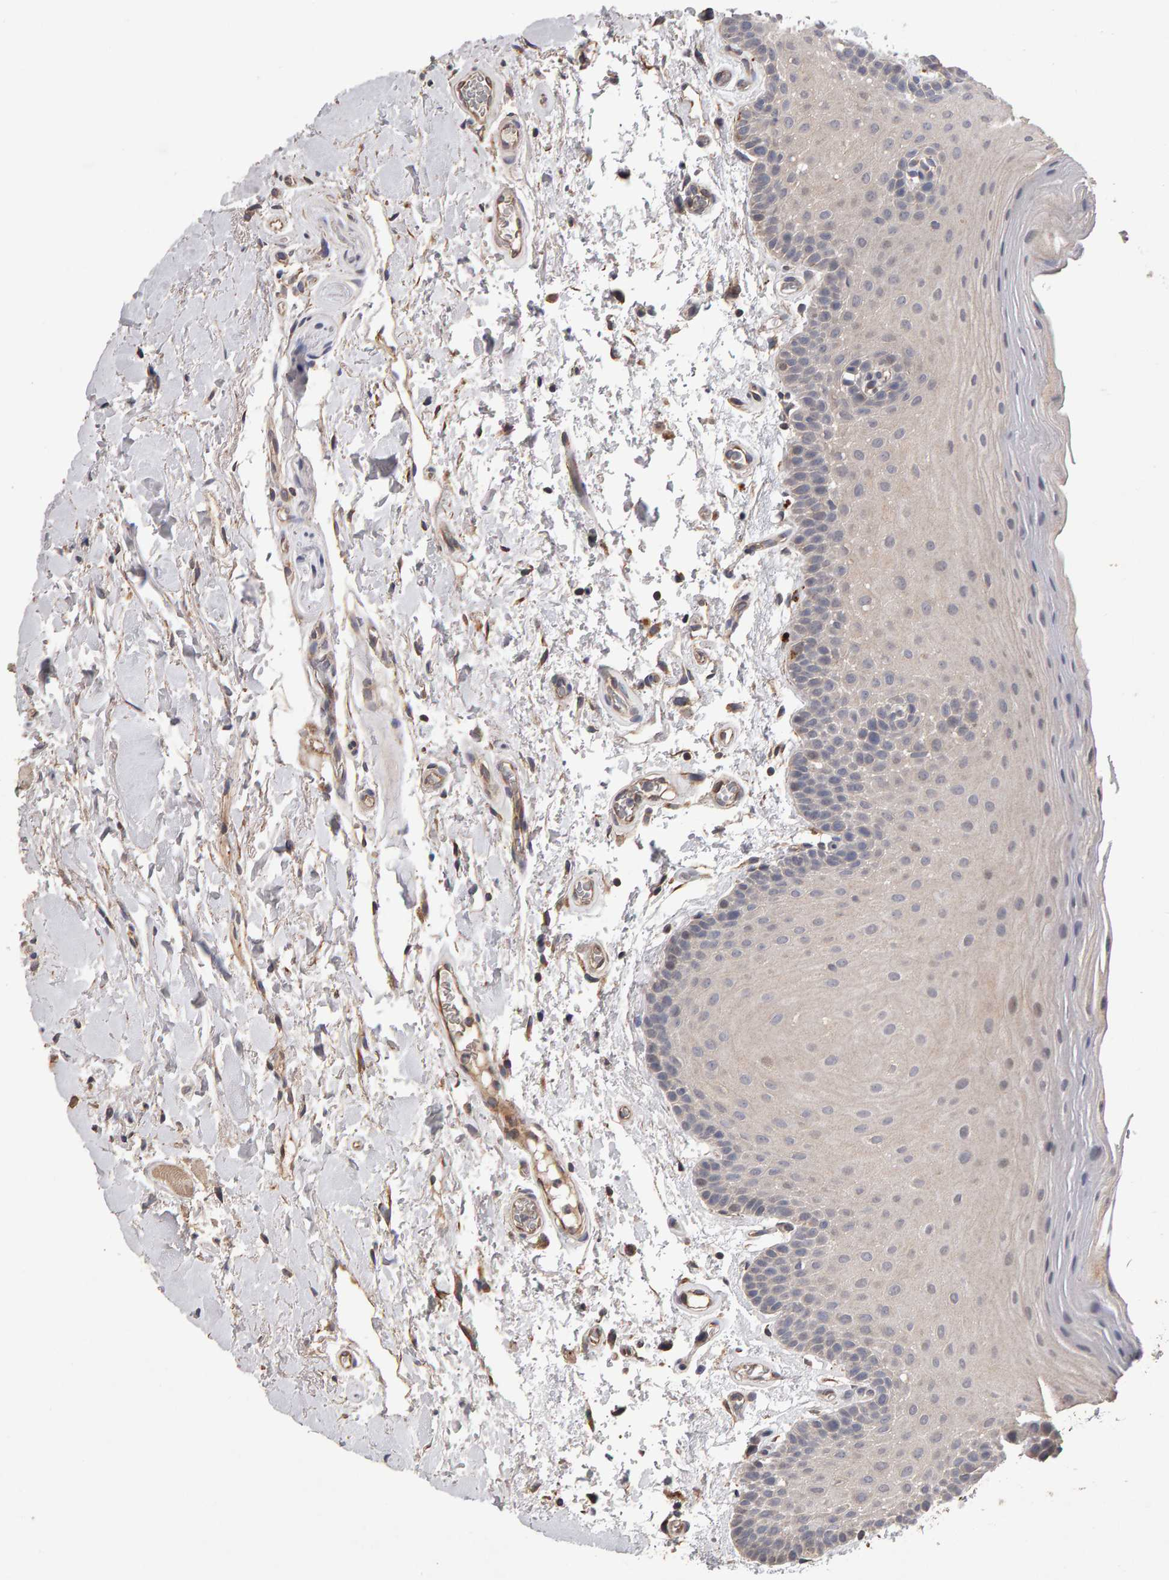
{"staining": {"intensity": "negative", "quantity": "none", "location": "none"}, "tissue": "oral mucosa", "cell_type": "Squamous epithelial cells", "image_type": "normal", "snomed": [{"axis": "morphology", "description": "Normal tissue, NOS"}, {"axis": "topography", "description": "Oral tissue"}], "caption": "Immunohistochemical staining of normal oral mucosa displays no significant expression in squamous epithelial cells. Nuclei are stained in blue.", "gene": "COASY", "patient": {"sex": "male", "age": 62}}